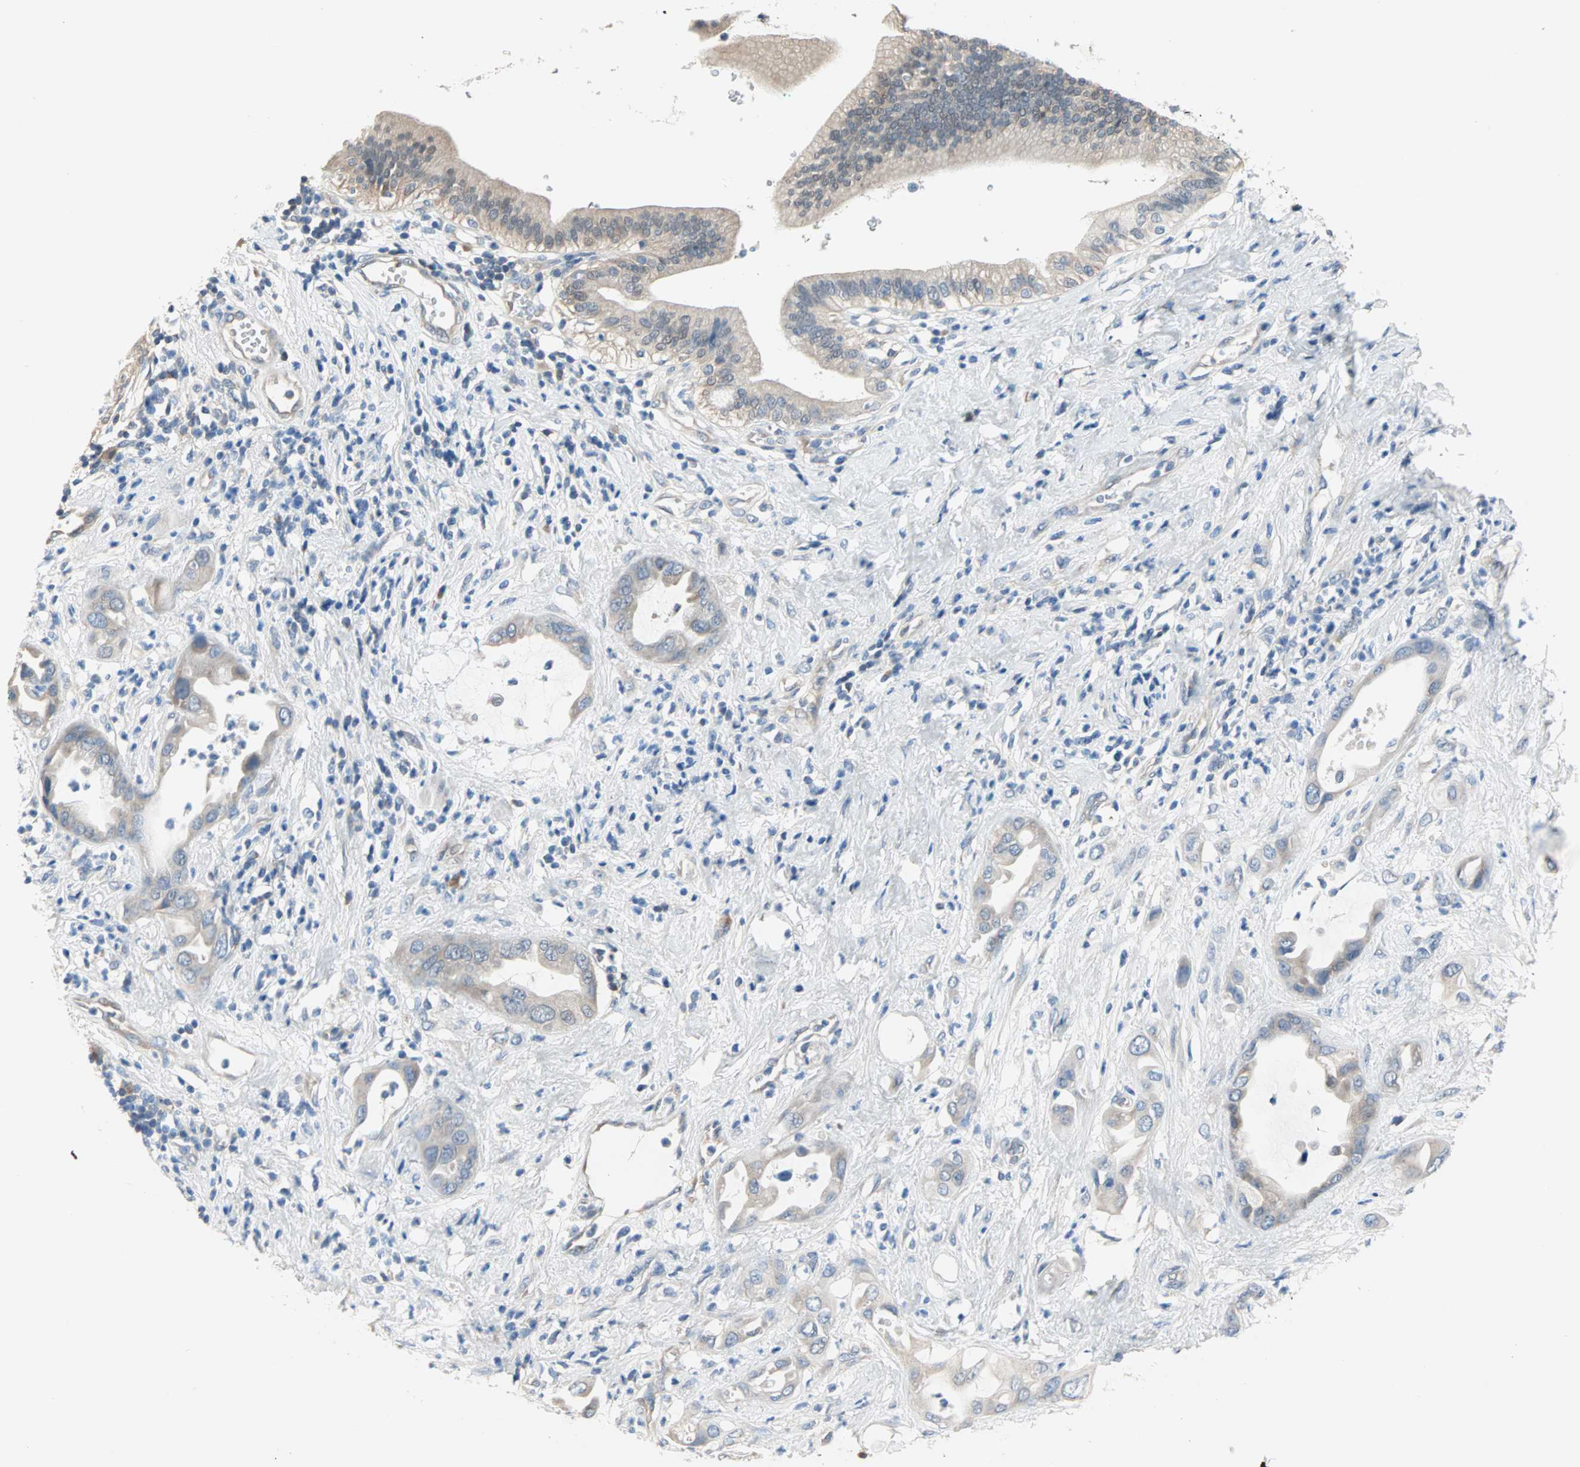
{"staining": {"intensity": "weak", "quantity": ">75%", "location": "cytoplasmic/membranous"}, "tissue": "pancreatic cancer", "cell_type": "Tumor cells", "image_type": "cancer", "snomed": [{"axis": "morphology", "description": "Adenocarcinoma, NOS"}, {"axis": "morphology", "description": "Adenocarcinoma, metastatic, NOS"}, {"axis": "topography", "description": "Lymph node"}, {"axis": "topography", "description": "Pancreas"}, {"axis": "topography", "description": "Duodenum"}], "caption": "Tumor cells show weak cytoplasmic/membranous positivity in about >75% of cells in adenocarcinoma (pancreatic). Using DAB (brown) and hematoxylin (blue) stains, captured at high magnification using brightfield microscopy.", "gene": "MPI", "patient": {"sex": "female", "age": 64}}